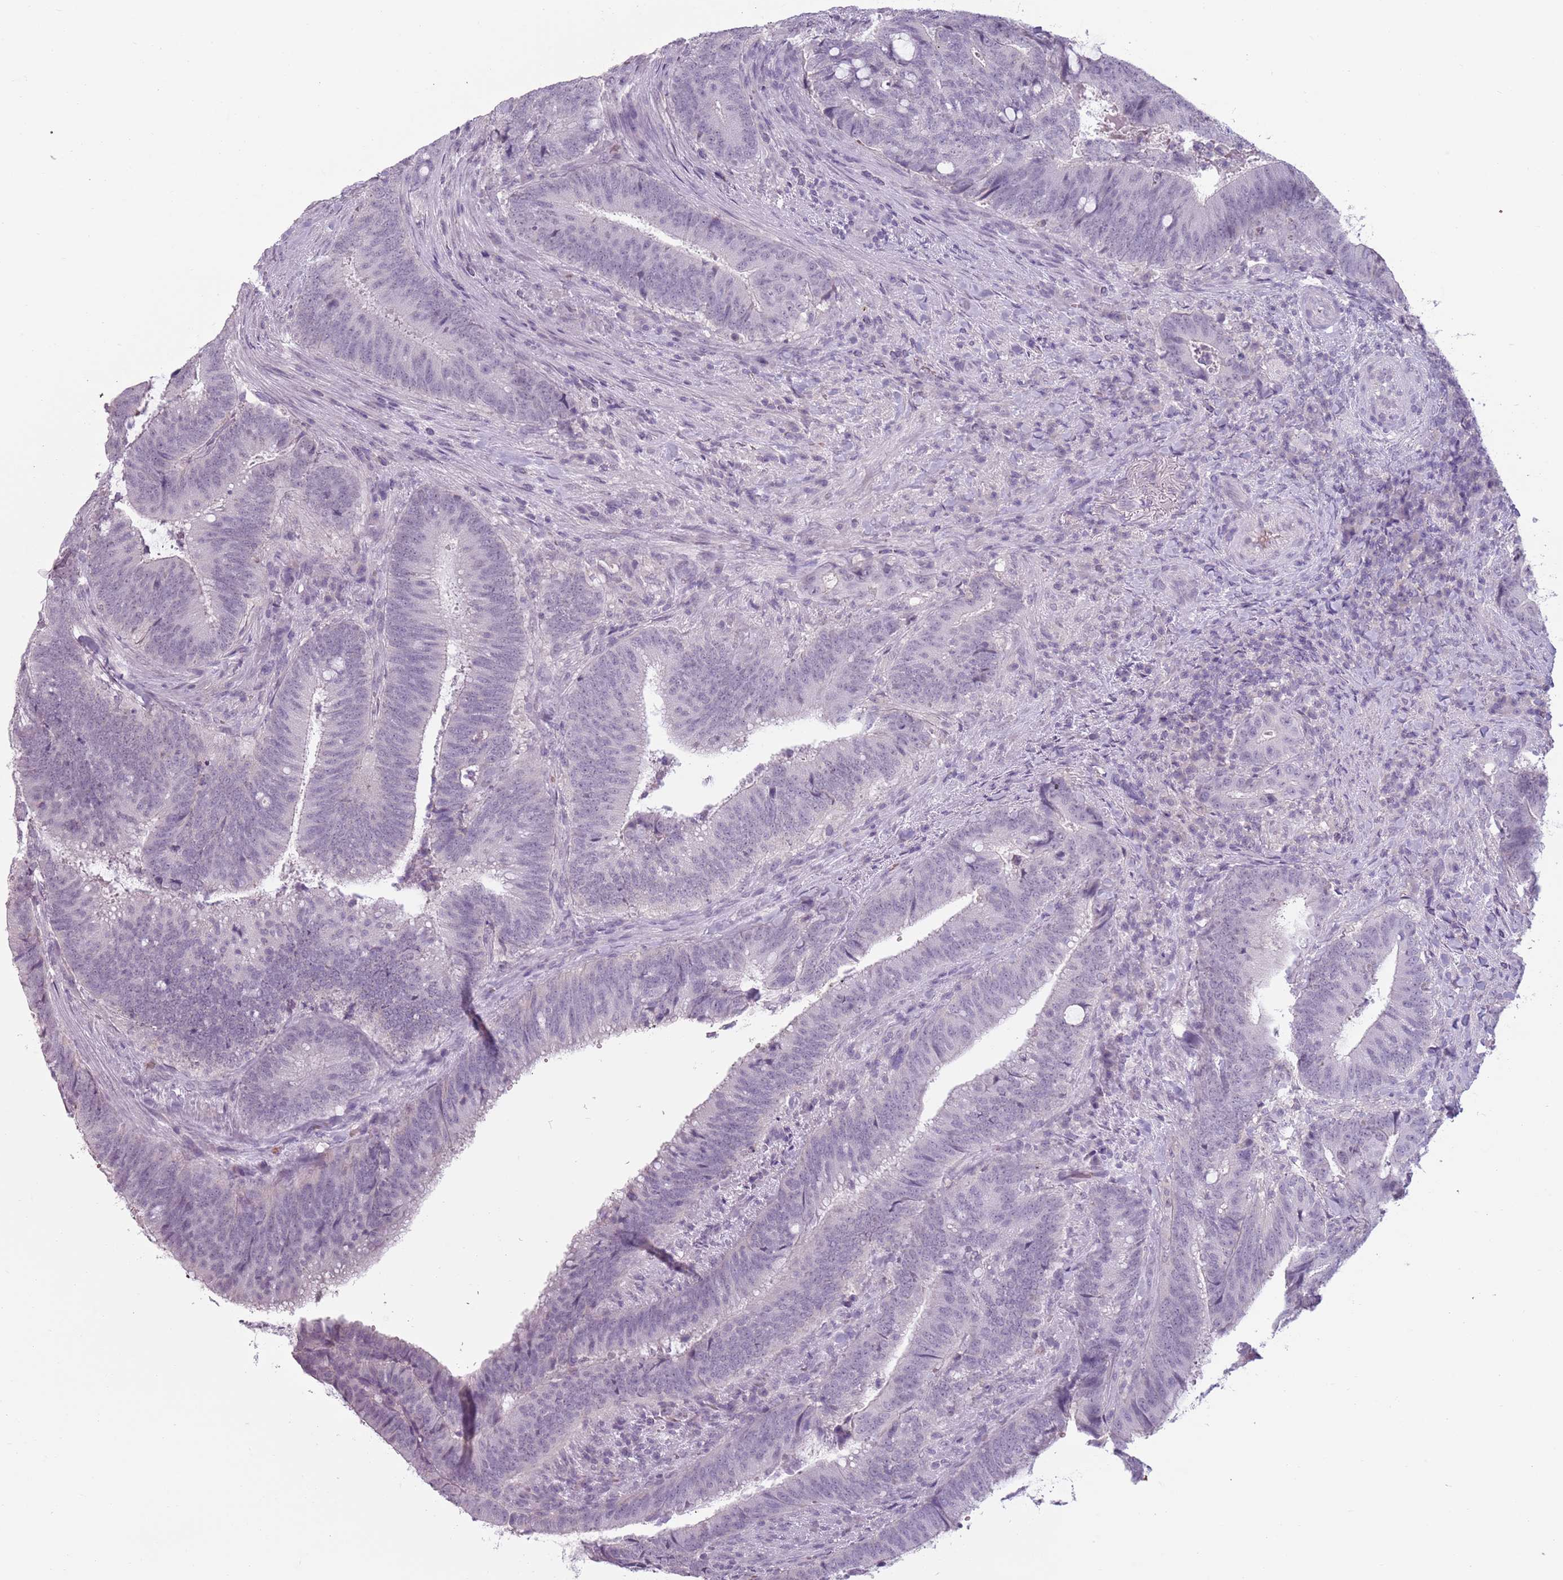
{"staining": {"intensity": "negative", "quantity": "none", "location": "none"}, "tissue": "colorectal cancer", "cell_type": "Tumor cells", "image_type": "cancer", "snomed": [{"axis": "morphology", "description": "Adenocarcinoma, NOS"}, {"axis": "topography", "description": "Colon"}], "caption": "Colorectal adenocarcinoma was stained to show a protein in brown. There is no significant expression in tumor cells.", "gene": "PIEZO1", "patient": {"sex": "female", "age": 43}}